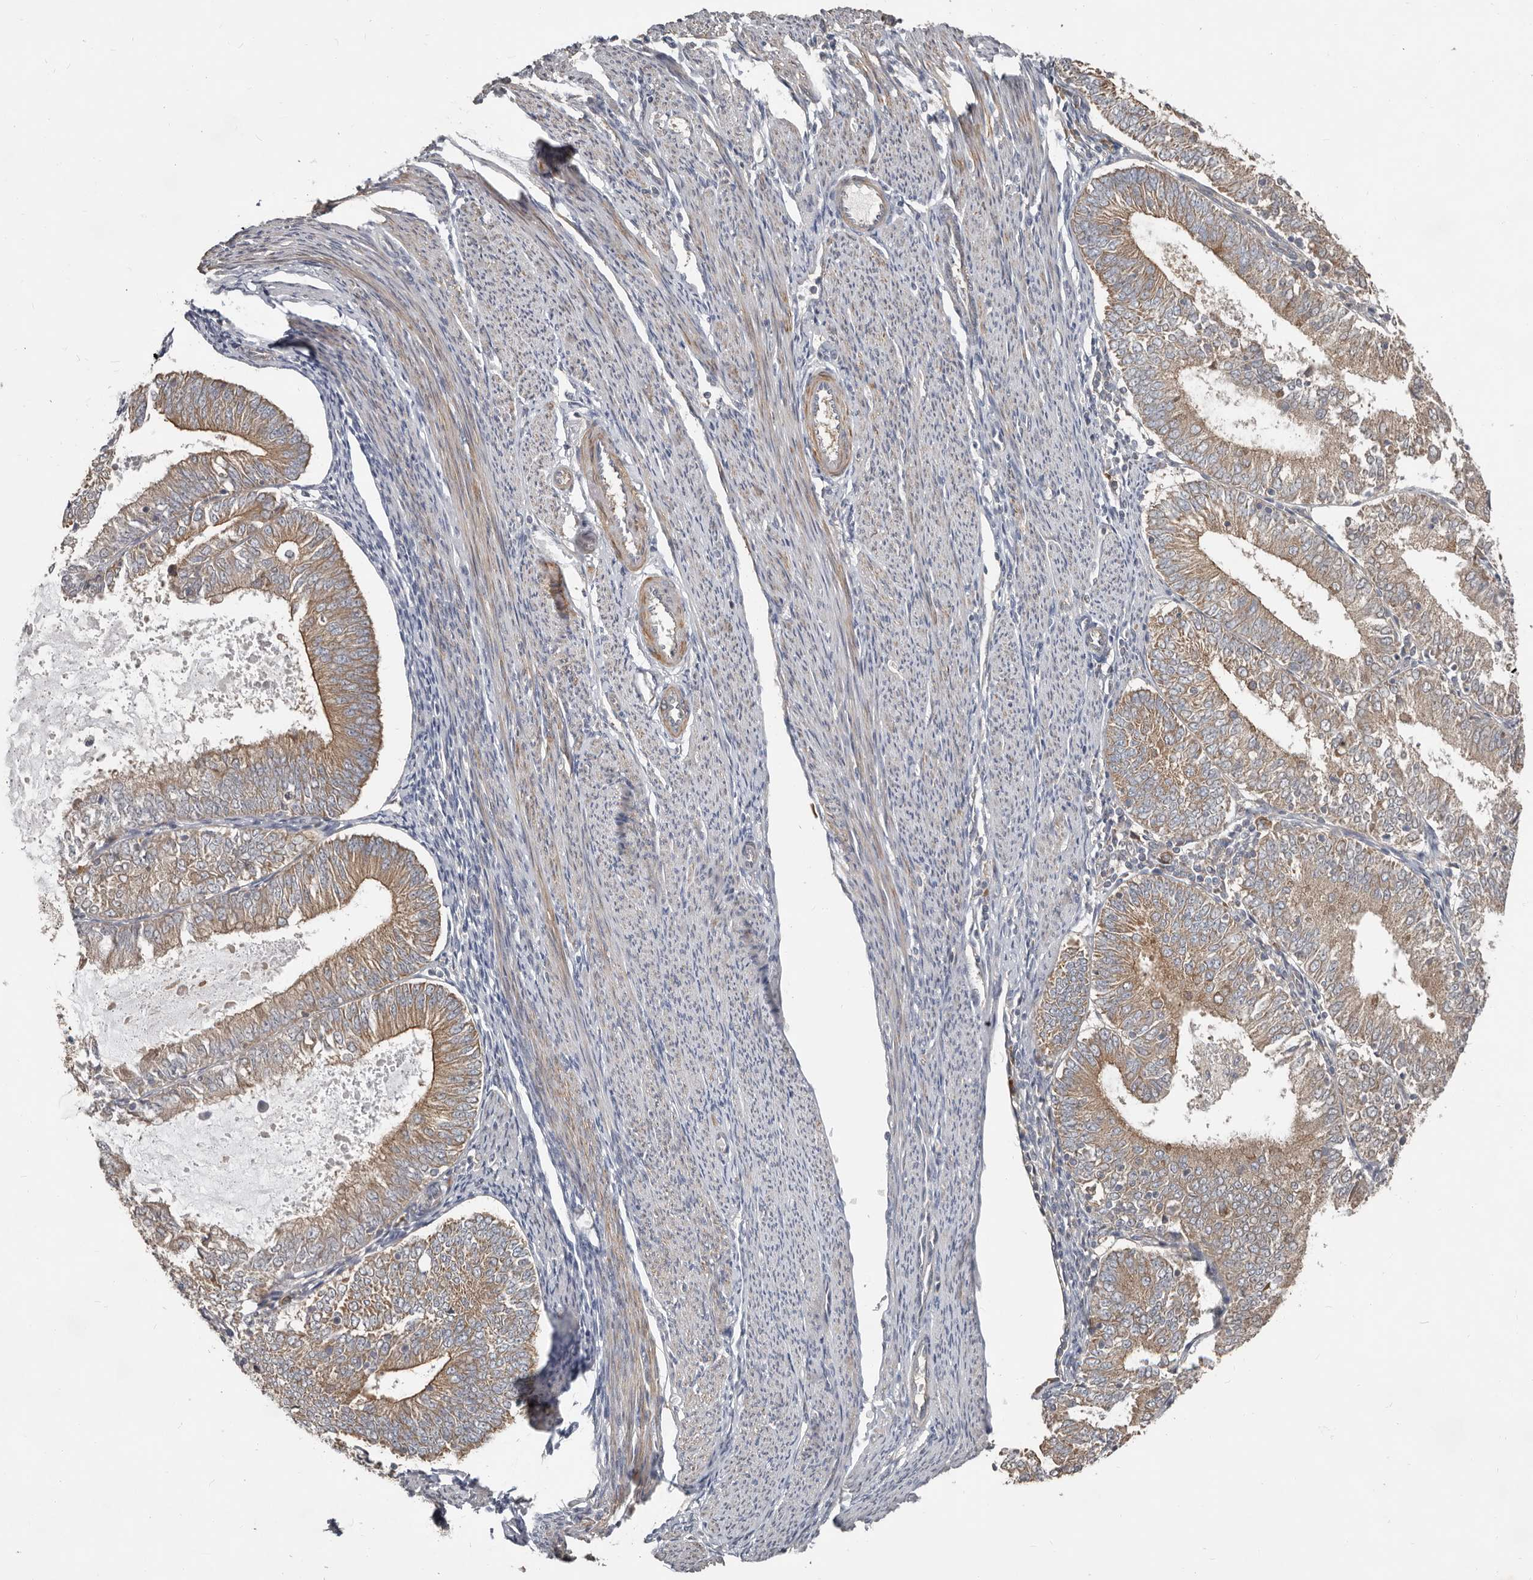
{"staining": {"intensity": "moderate", "quantity": ">75%", "location": "cytoplasmic/membranous"}, "tissue": "endometrial cancer", "cell_type": "Tumor cells", "image_type": "cancer", "snomed": [{"axis": "morphology", "description": "Adenocarcinoma, NOS"}, {"axis": "topography", "description": "Endometrium"}], "caption": "Immunohistochemical staining of adenocarcinoma (endometrial) displays medium levels of moderate cytoplasmic/membranous protein expression in approximately >75% of tumor cells.", "gene": "AKNAD1", "patient": {"sex": "female", "age": 57}}